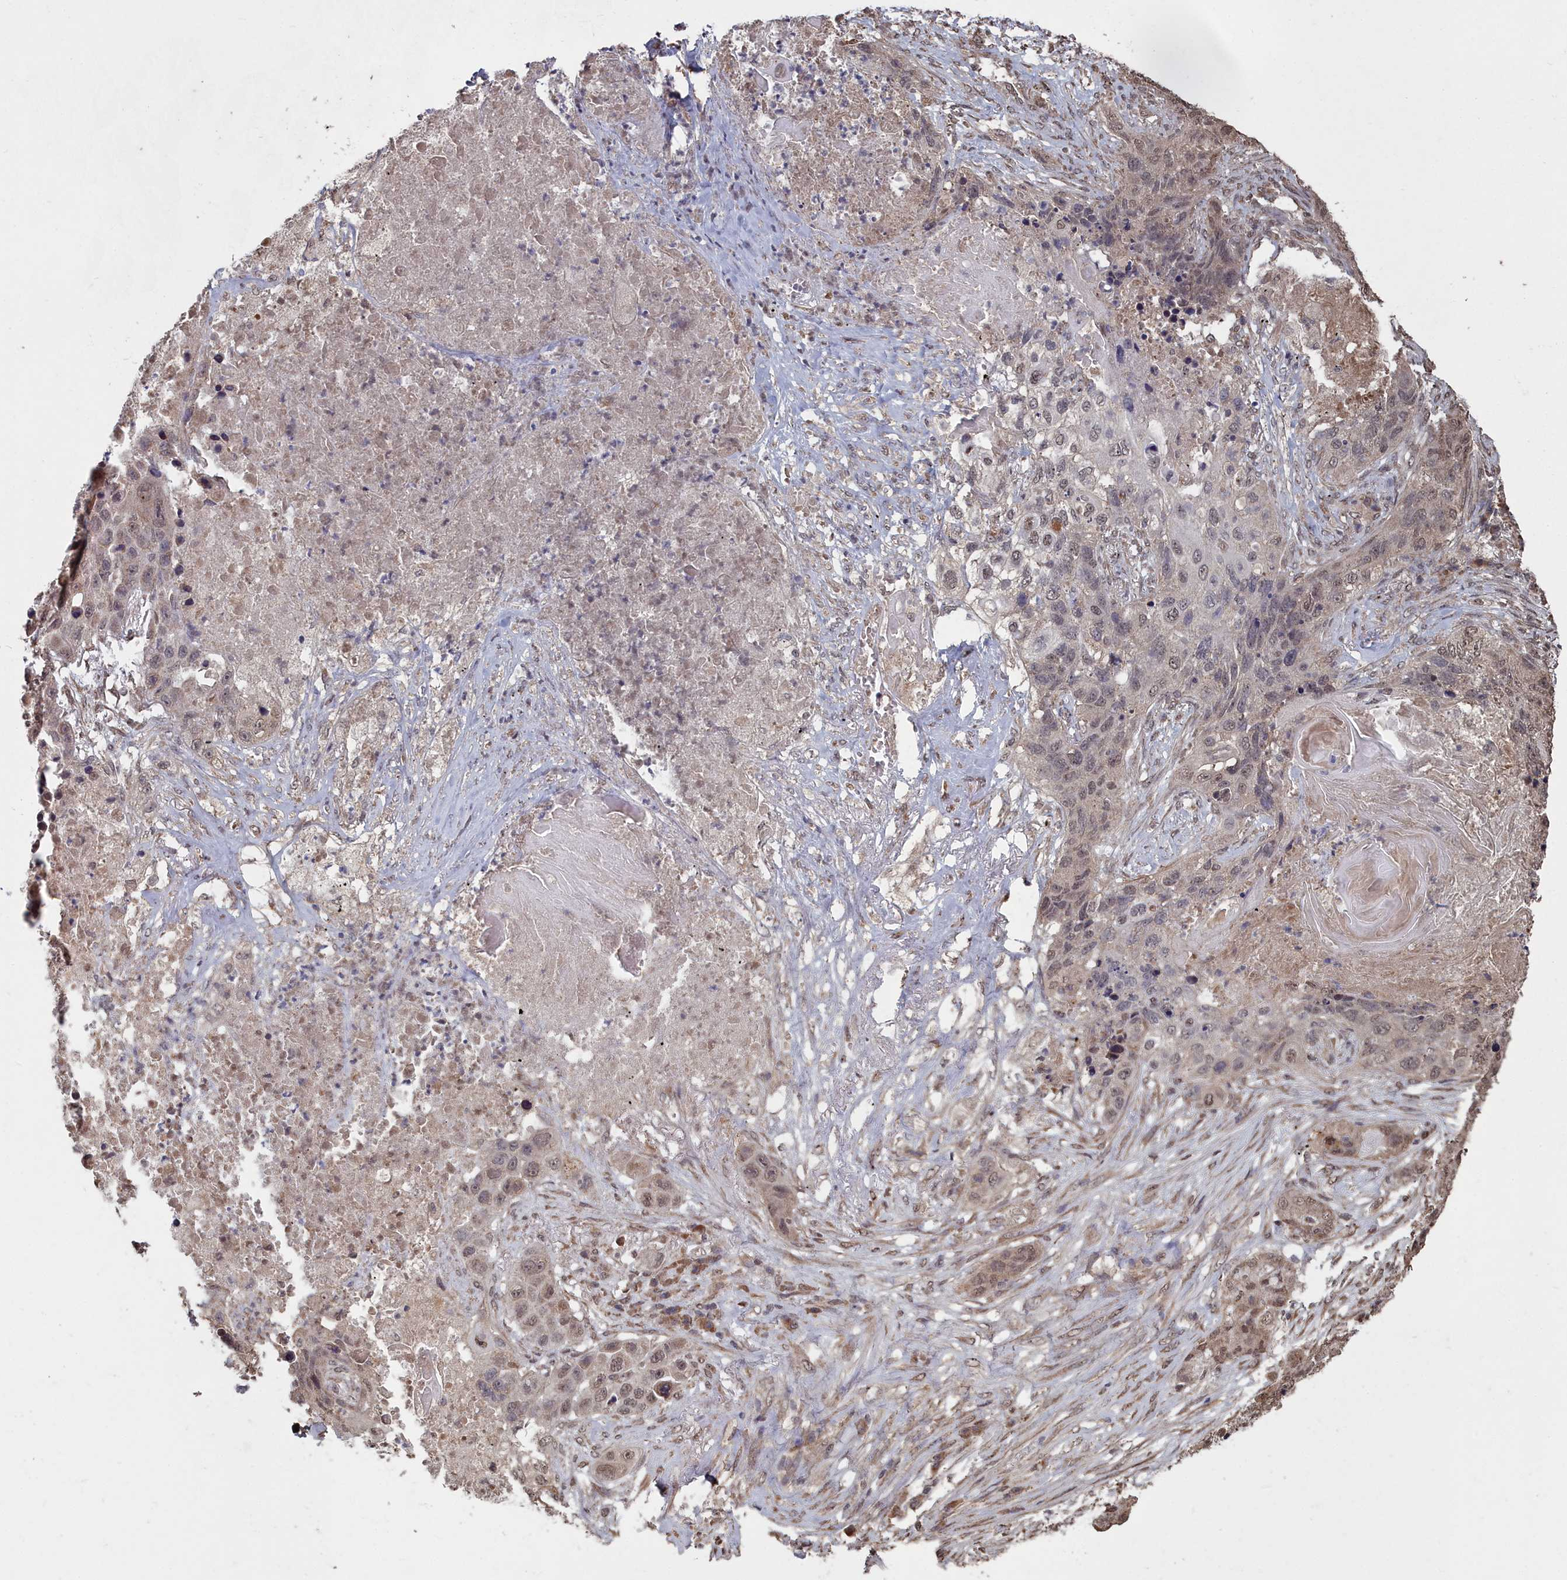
{"staining": {"intensity": "moderate", "quantity": ">75%", "location": "nuclear"}, "tissue": "lung cancer", "cell_type": "Tumor cells", "image_type": "cancer", "snomed": [{"axis": "morphology", "description": "Squamous cell carcinoma, NOS"}, {"axis": "topography", "description": "Lung"}], "caption": "Approximately >75% of tumor cells in human lung cancer (squamous cell carcinoma) display moderate nuclear protein positivity as visualized by brown immunohistochemical staining.", "gene": "CCNP", "patient": {"sex": "female", "age": 63}}